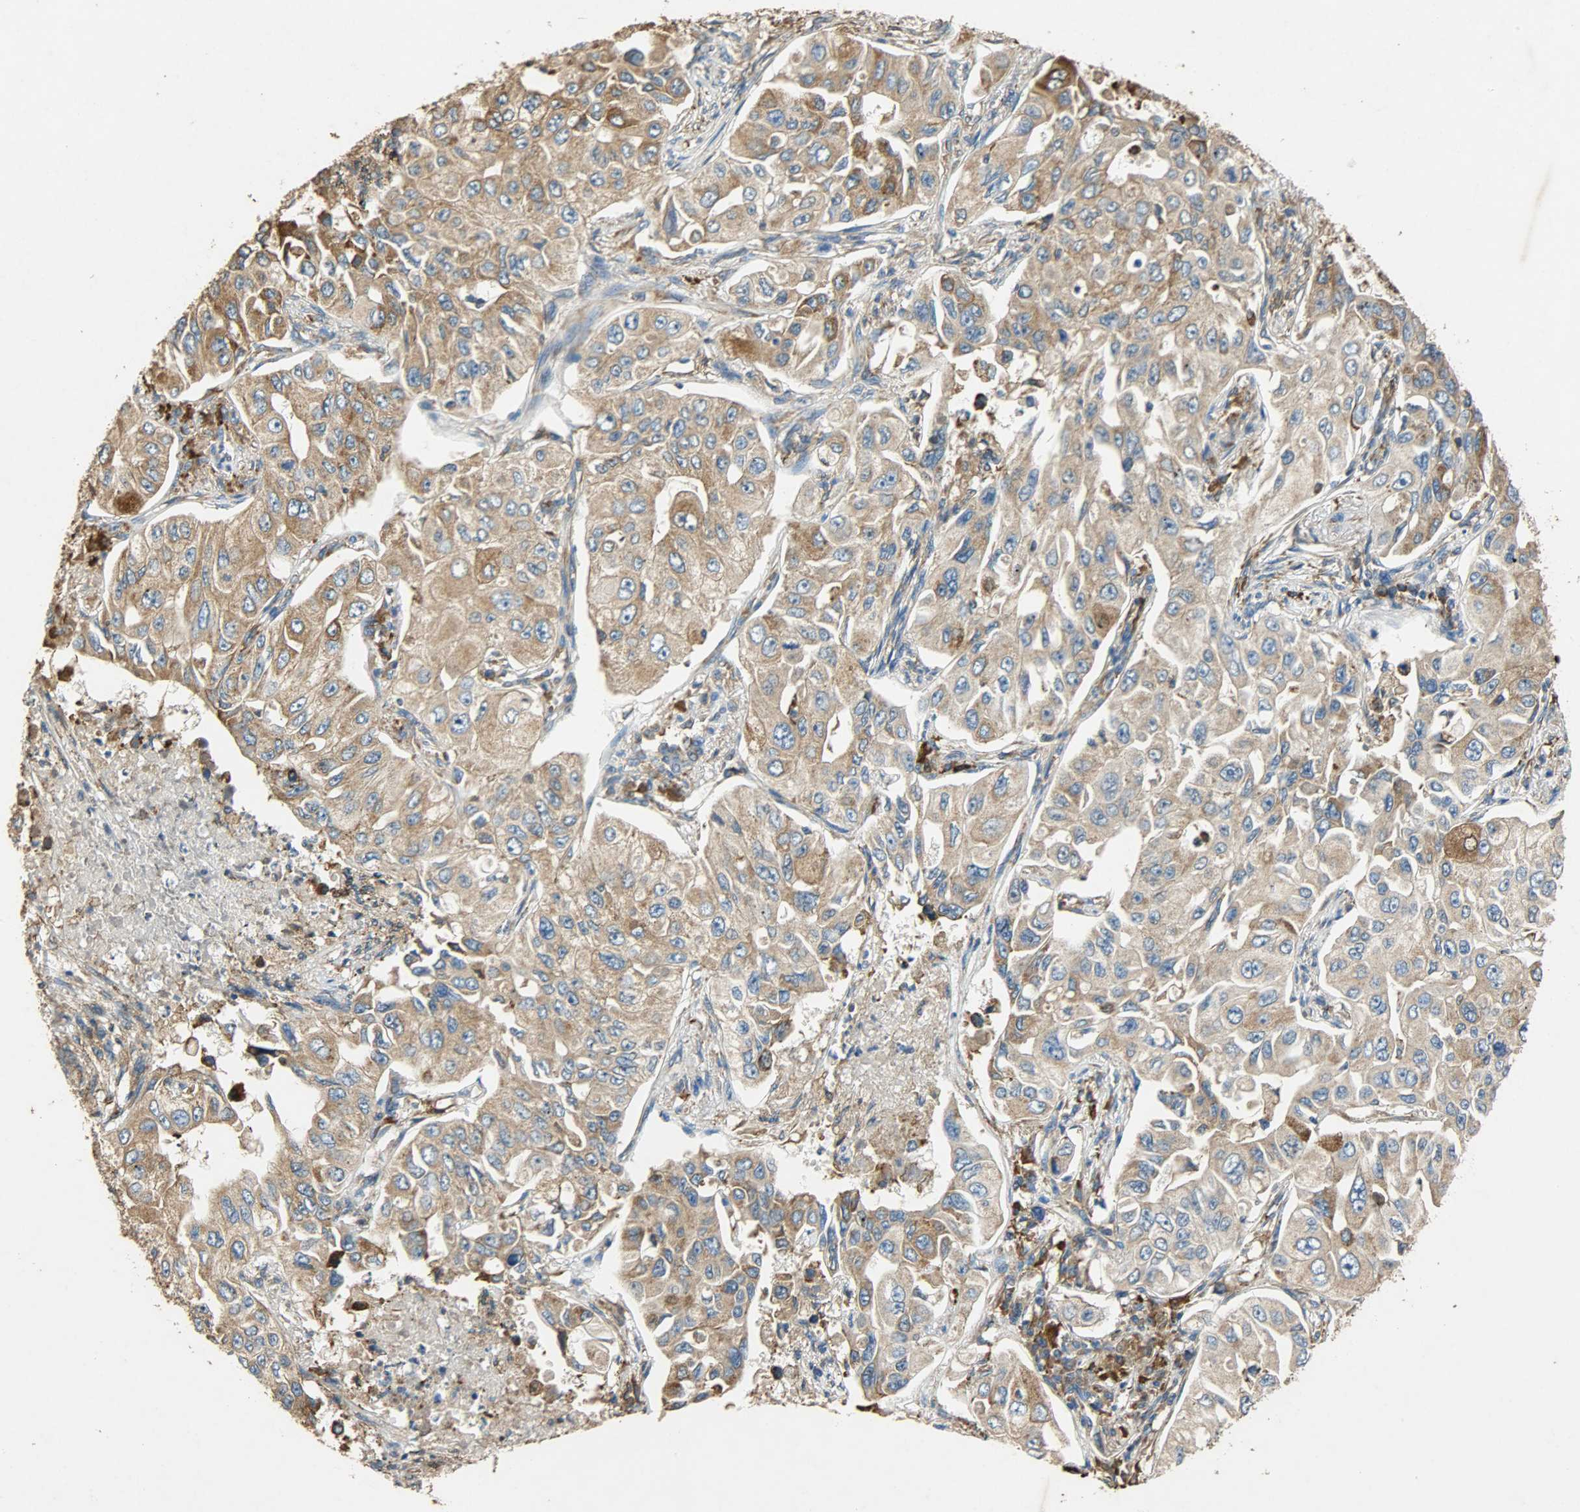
{"staining": {"intensity": "moderate", "quantity": ">75%", "location": "cytoplasmic/membranous"}, "tissue": "lung cancer", "cell_type": "Tumor cells", "image_type": "cancer", "snomed": [{"axis": "morphology", "description": "Adenocarcinoma, NOS"}, {"axis": "topography", "description": "Lung"}], "caption": "This micrograph reveals immunohistochemistry (IHC) staining of human lung cancer, with medium moderate cytoplasmic/membranous staining in approximately >75% of tumor cells.", "gene": "HSPA5", "patient": {"sex": "male", "age": 84}}